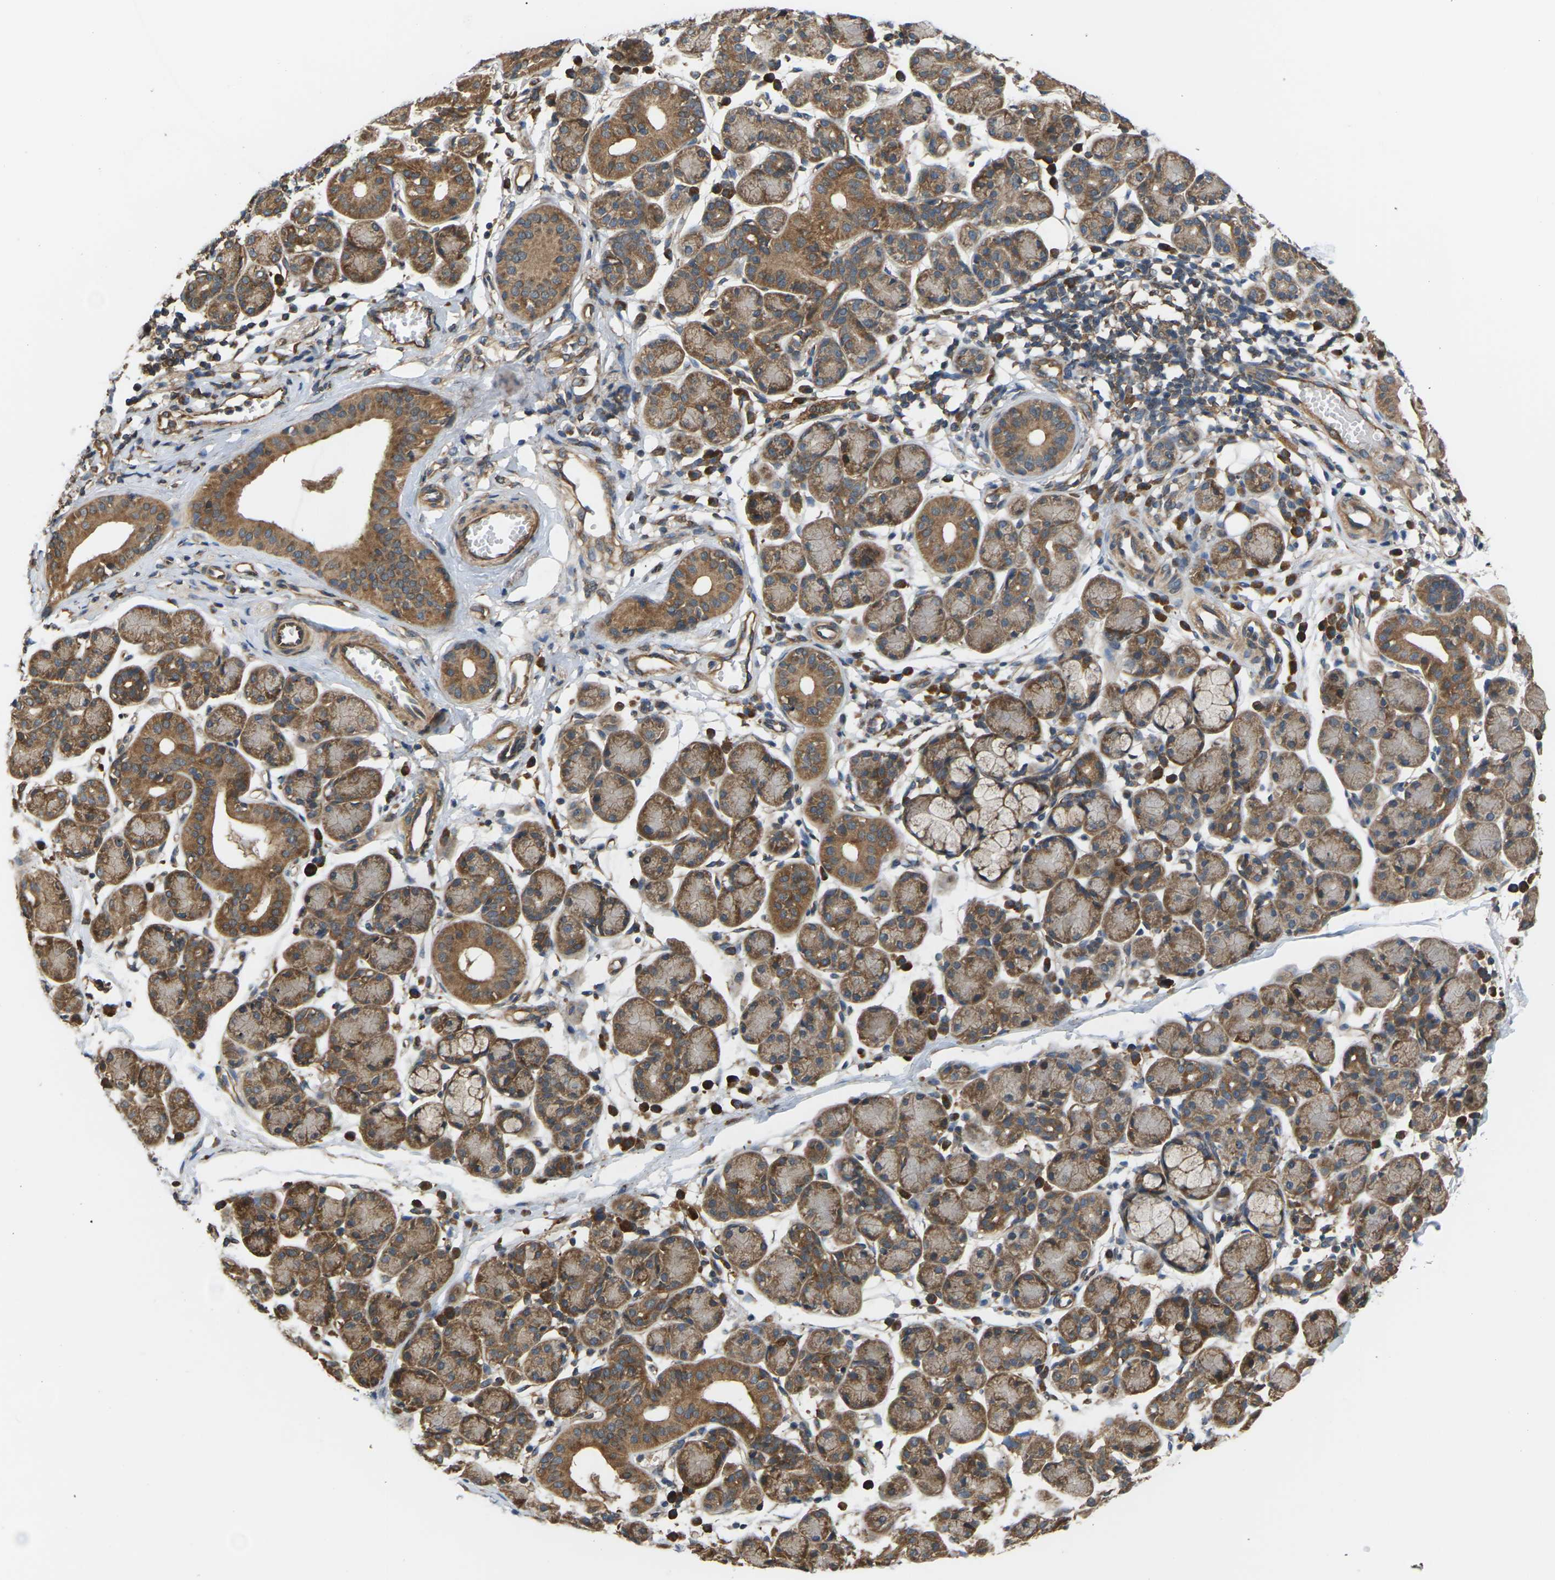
{"staining": {"intensity": "moderate", "quantity": ">75%", "location": "cytoplasmic/membranous"}, "tissue": "salivary gland", "cell_type": "Glandular cells", "image_type": "normal", "snomed": [{"axis": "morphology", "description": "Normal tissue, NOS"}, {"axis": "morphology", "description": "Inflammation, NOS"}, {"axis": "topography", "description": "Lymph node"}, {"axis": "topography", "description": "Salivary gland"}], "caption": "IHC of unremarkable human salivary gland demonstrates medium levels of moderate cytoplasmic/membranous expression in approximately >75% of glandular cells.", "gene": "NRAS", "patient": {"sex": "male", "age": 3}}